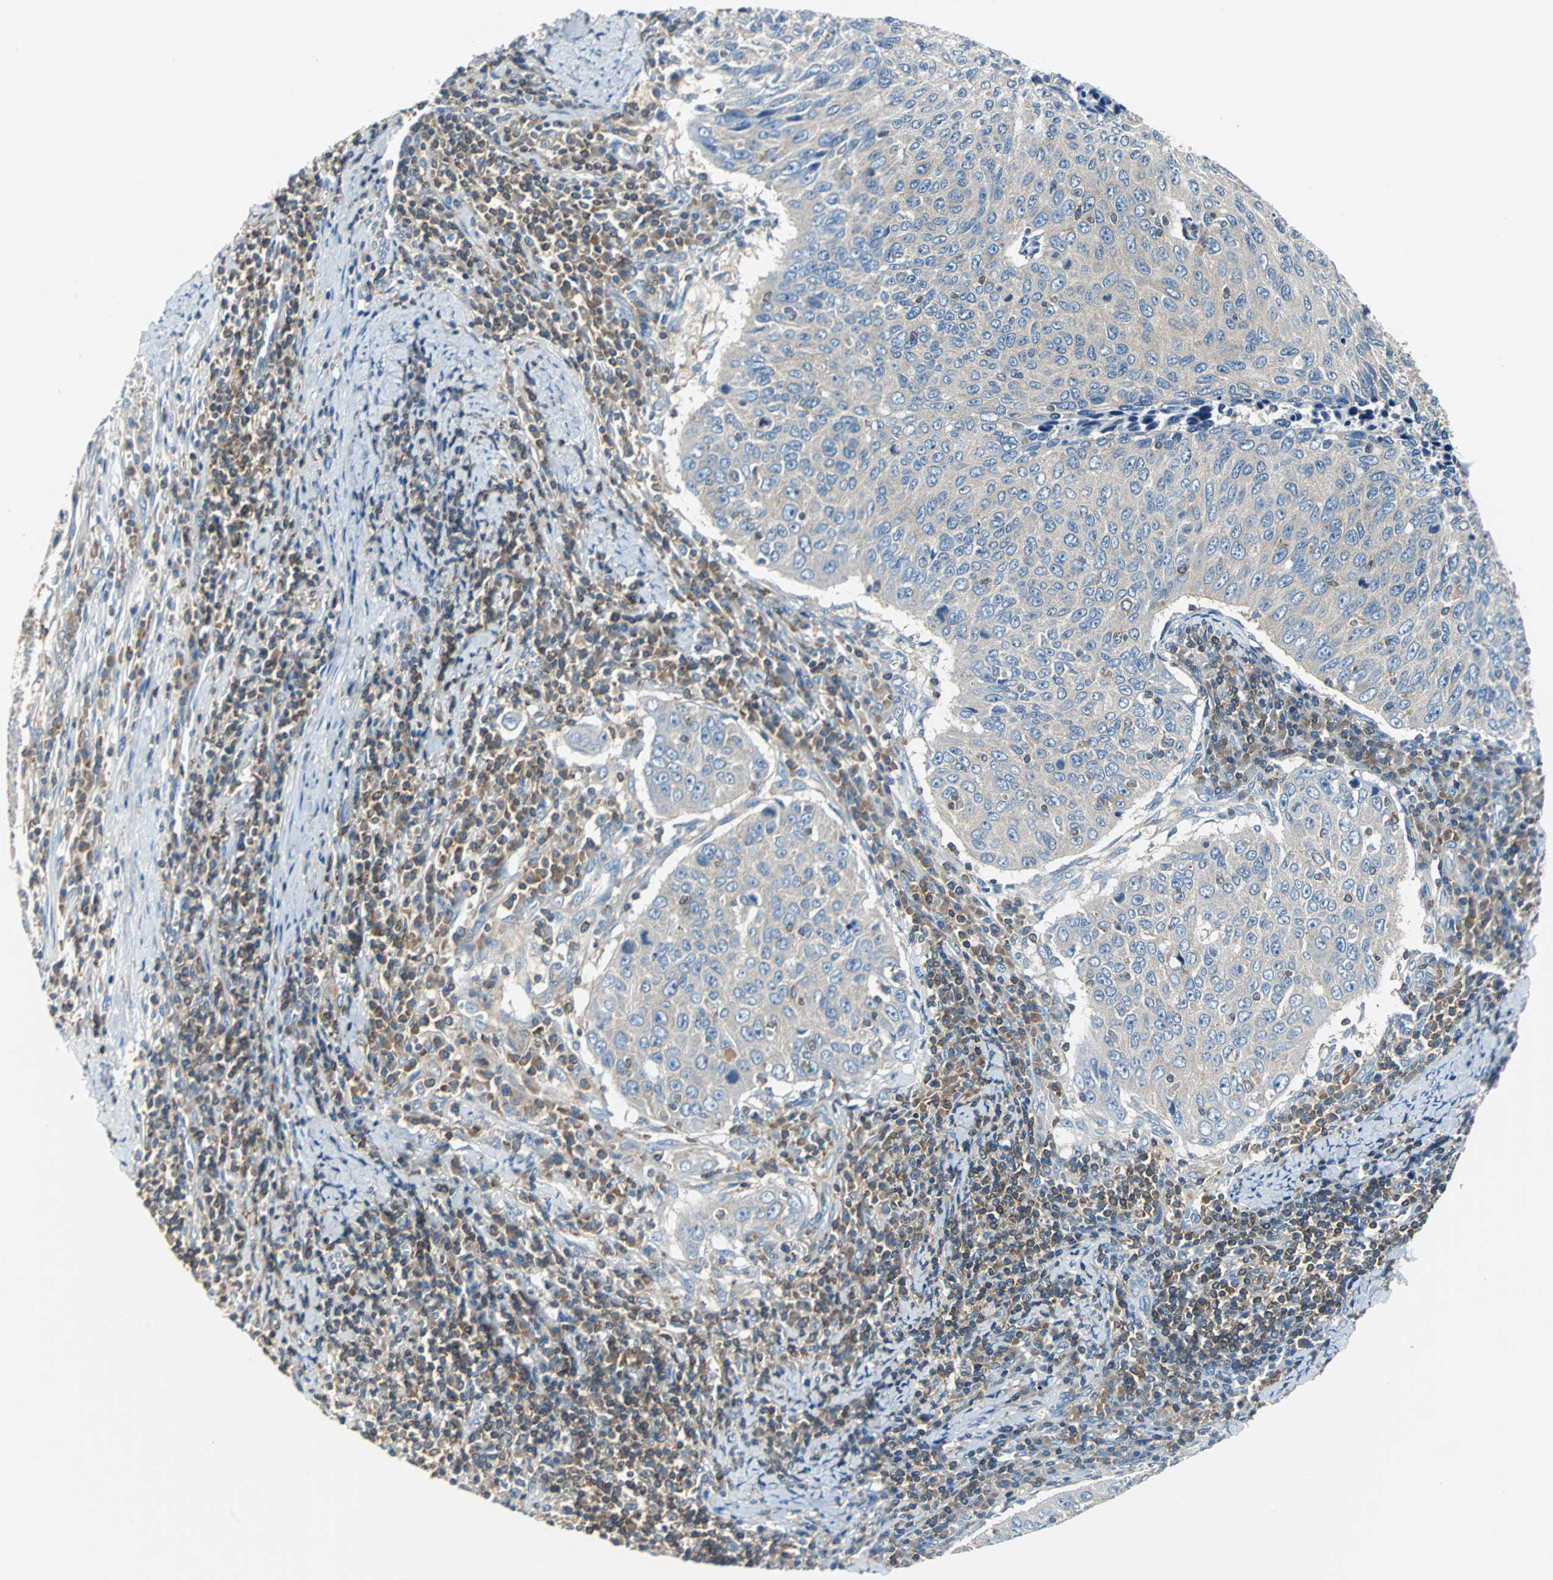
{"staining": {"intensity": "negative", "quantity": "none", "location": "none"}, "tissue": "cervical cancer", "cell_type": "Tumor cells", "image_type": "cancer", "snomed": [{"axis": "morphology", "description": "Squamous cell carcinoma, NOS"}, {"axis": "topography", "description": "Cervix"}], "caption": "This is an immunohistochemistry image of human squamous cell carcinoma (cervical). There is no expression in tumor cells.", "gene": "TSC22D4", "patient": {"sex": "female", "age": 53}}